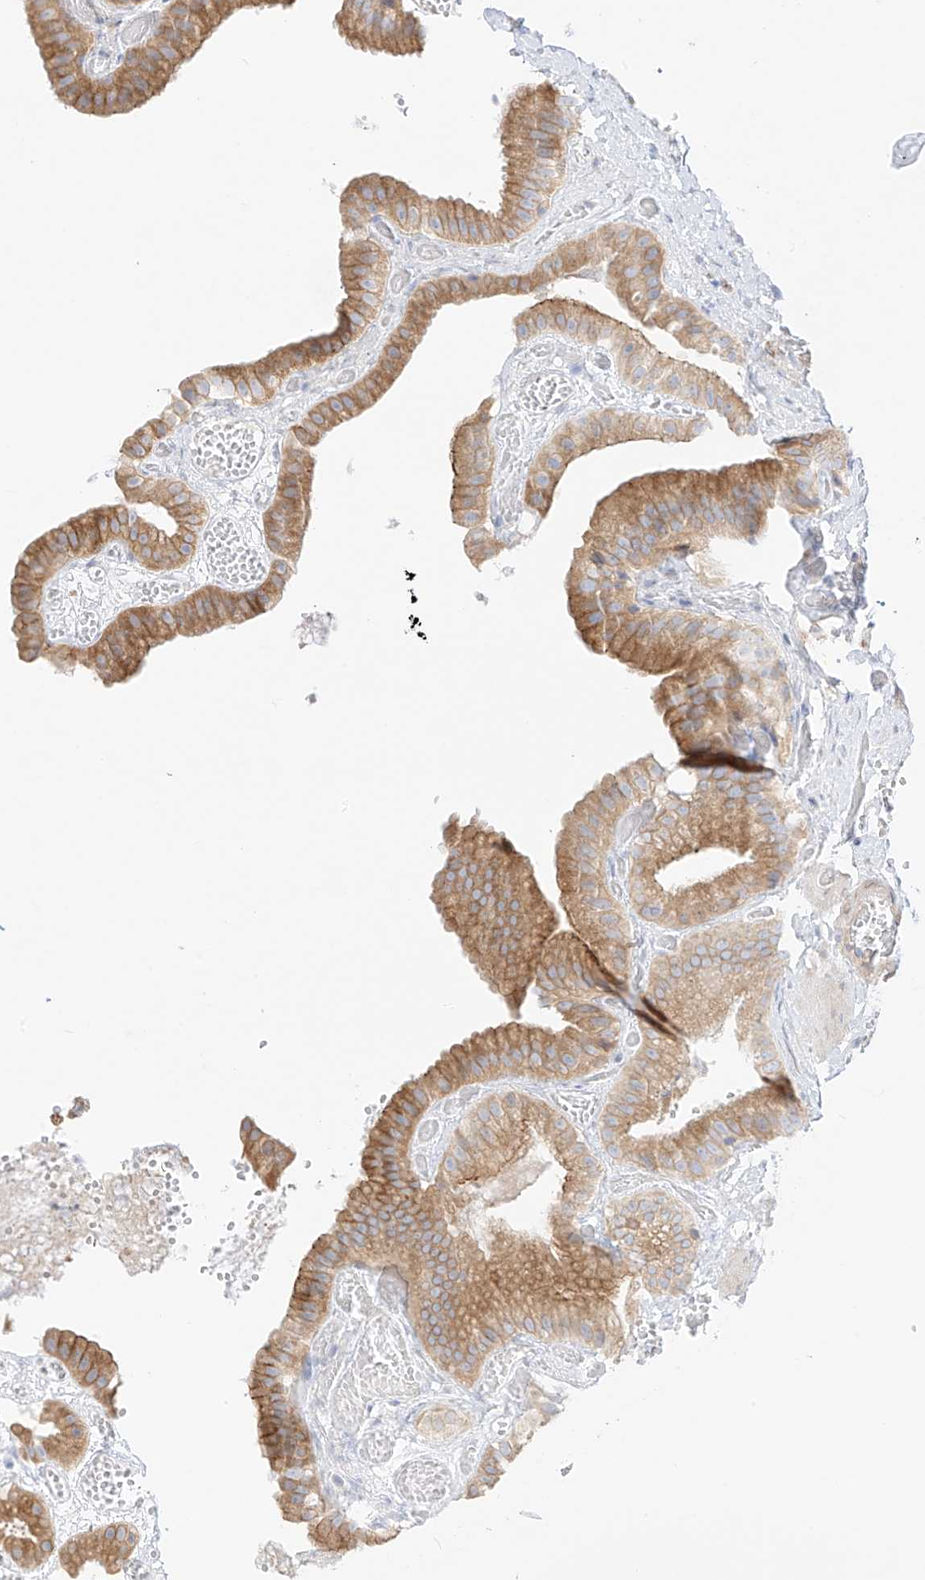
{"staining": {"intensity": "moderate", "quantity": ">75%", "location": "cytoplasmic/membranous"}, "tissue": "gallbladder", "cell_type": "Glandular cells", "image_type": "normal", "snomed": [{"axis": "morphology", "description": "Normal tissue, NOS"}, {"axis": "topography", "description": "Gallbladder"}], "caption": "Immunohistochemistry of normal gallbladder exhibits medium levels of moderate cytoplasmic/membranous staining in about >75% of glandular cells.", "gene": "PCYOX1", "patient": {"sex": "female", "age": 64}}